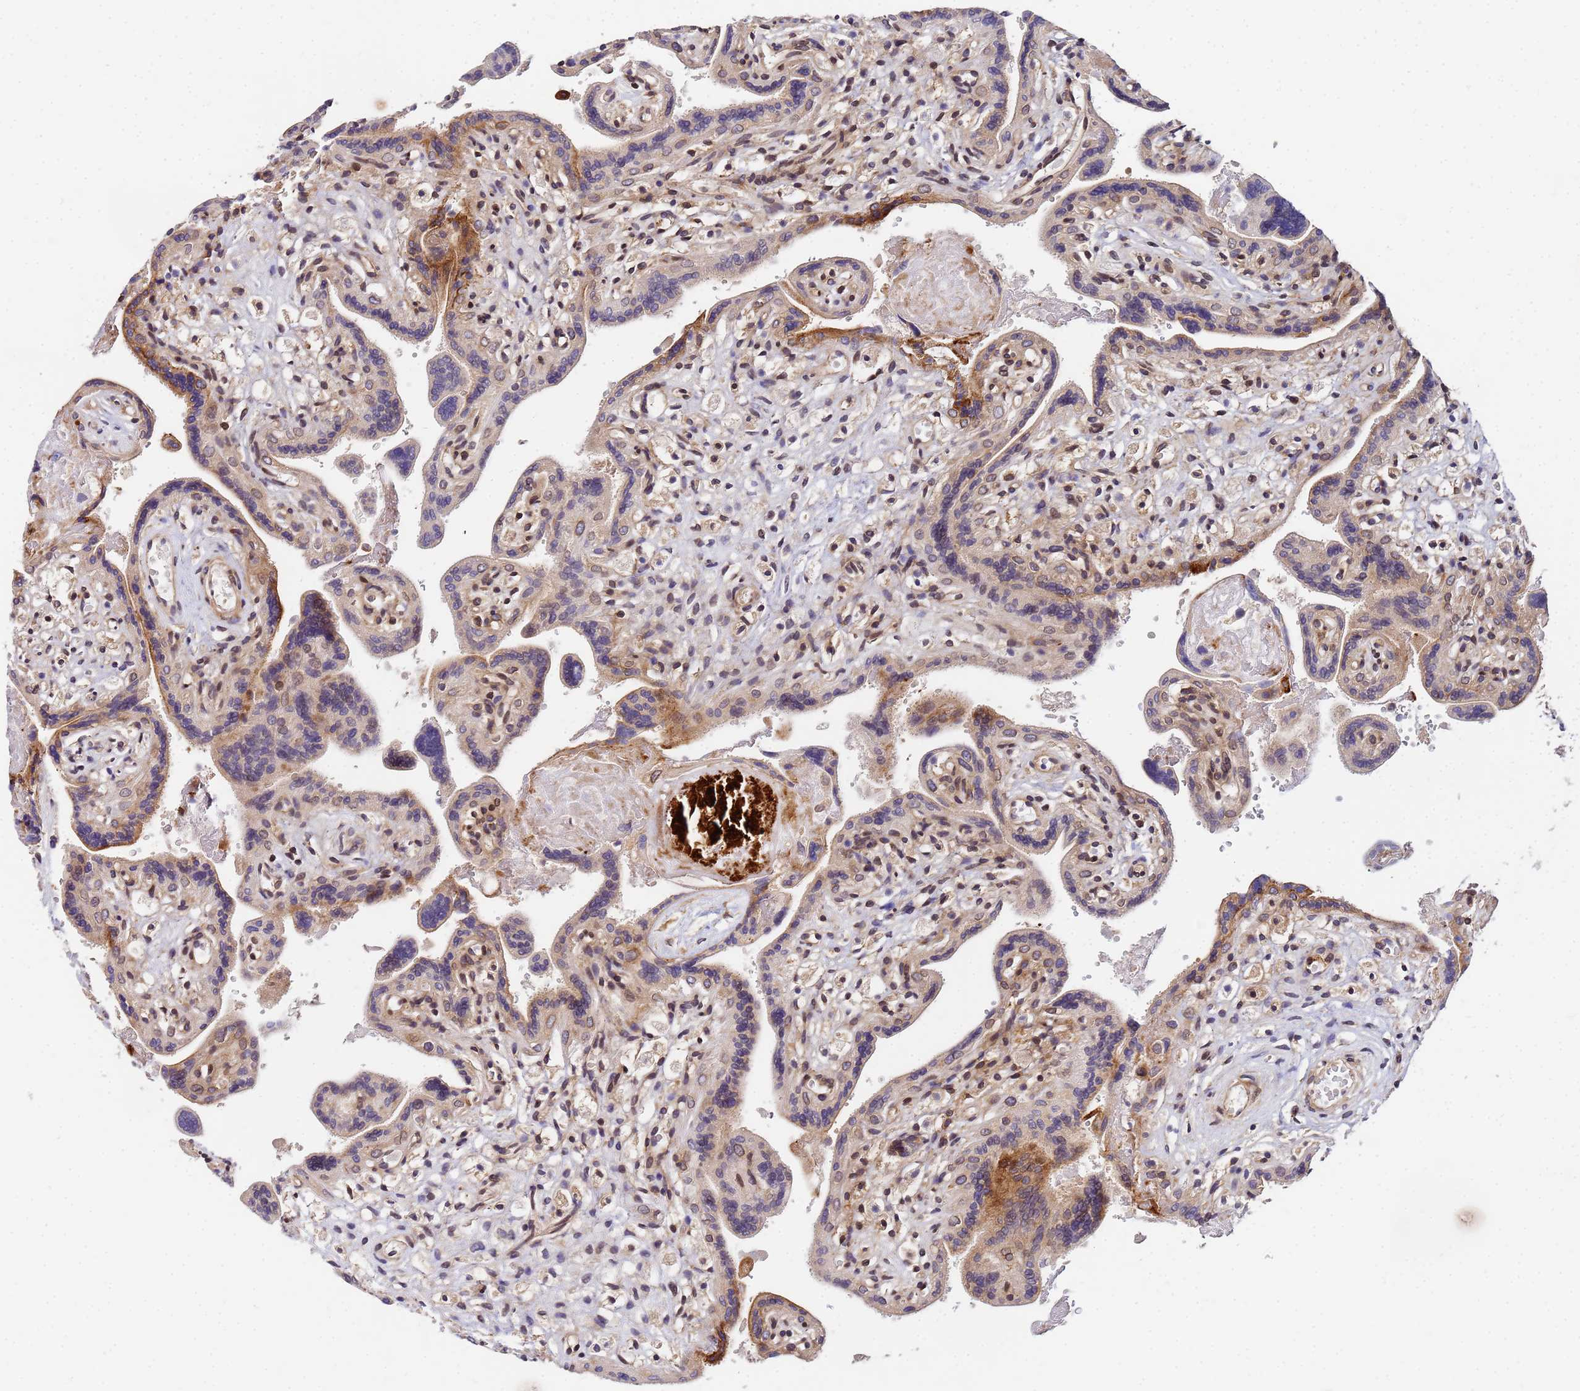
{"staining": {"intensity": "moderate", "quantity": "25%-75%", "location": "cytoplasmic/membranous,nuclear"}, "tissue": "placenta", "cell_type": "Trophoblastic cells", "image_type": "normal", "snomed": [{"axis": "morphology", "description": "Normal tissue, NOS"}, {"axis": "topography", "description": "Placenta"}], "caption": "Moderate cytoplasmic/membranous,nuclear positivity is seen in approximately 25%-75% of trophoblastic cells in benign placenta.", "gene": "UNC93B1", "patient": {"sex": "female", "age": 37}}